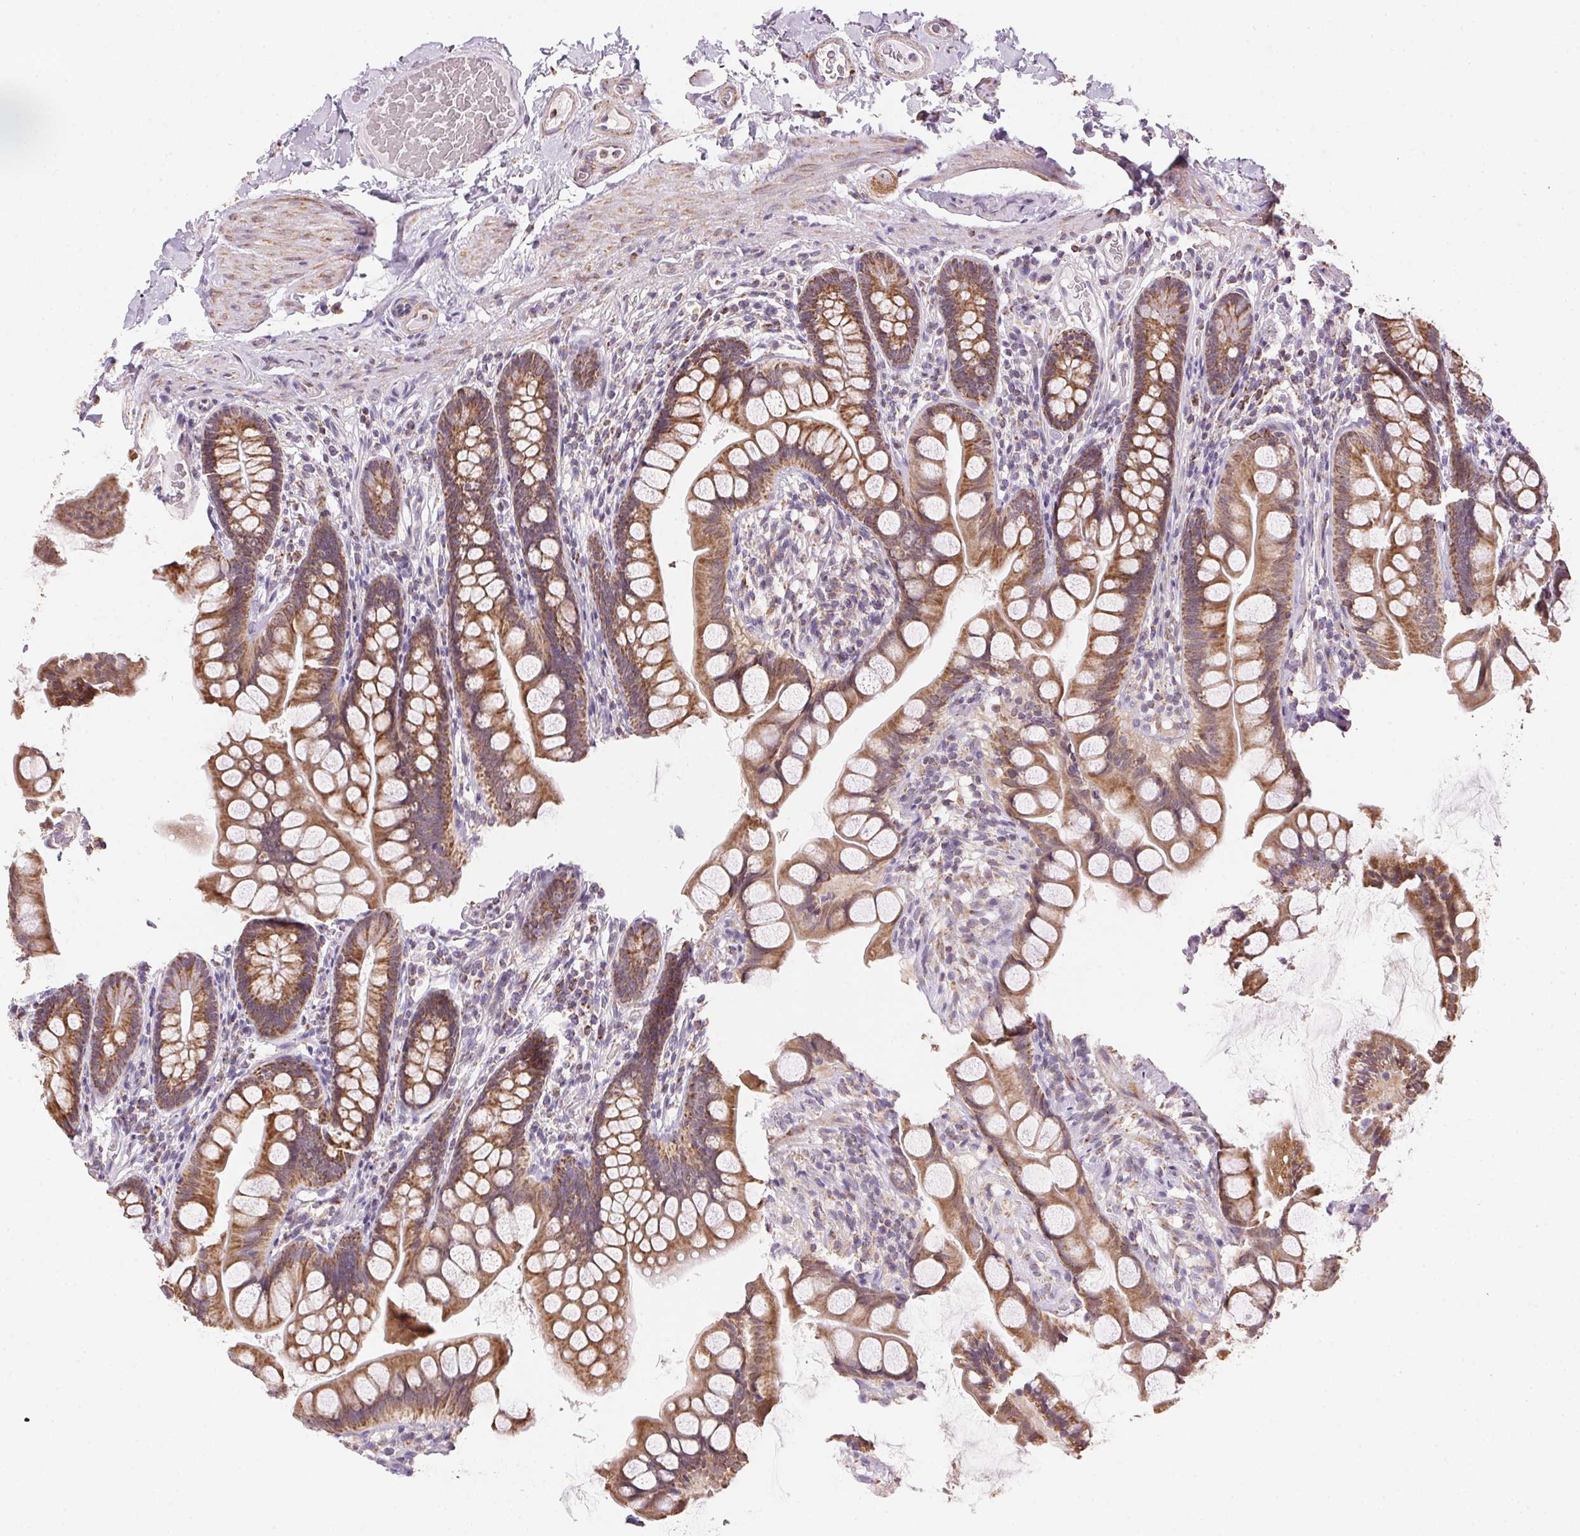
{"staining": {"intensity": "strong", "quantity": ">75%", "location": "cytoplasmic/membranous"}, "tissue": "small intestine", "cell_type": "Glandular cells", "image_type": "normal", "snomed": [{"axis": "morphology", "description": "Normal tissue, NOS"}, {"axis": "topography", "description": "Small intestine"}], "caption": "The histopathology image demonstrates immunohistochemical staining of benign small intestine. There is strong cytoplasmic/membranous positivity is present in approximately >75% of glandular cells.", "gene": "MAPK11", "patient": {"sex": "male", "age": 70}}